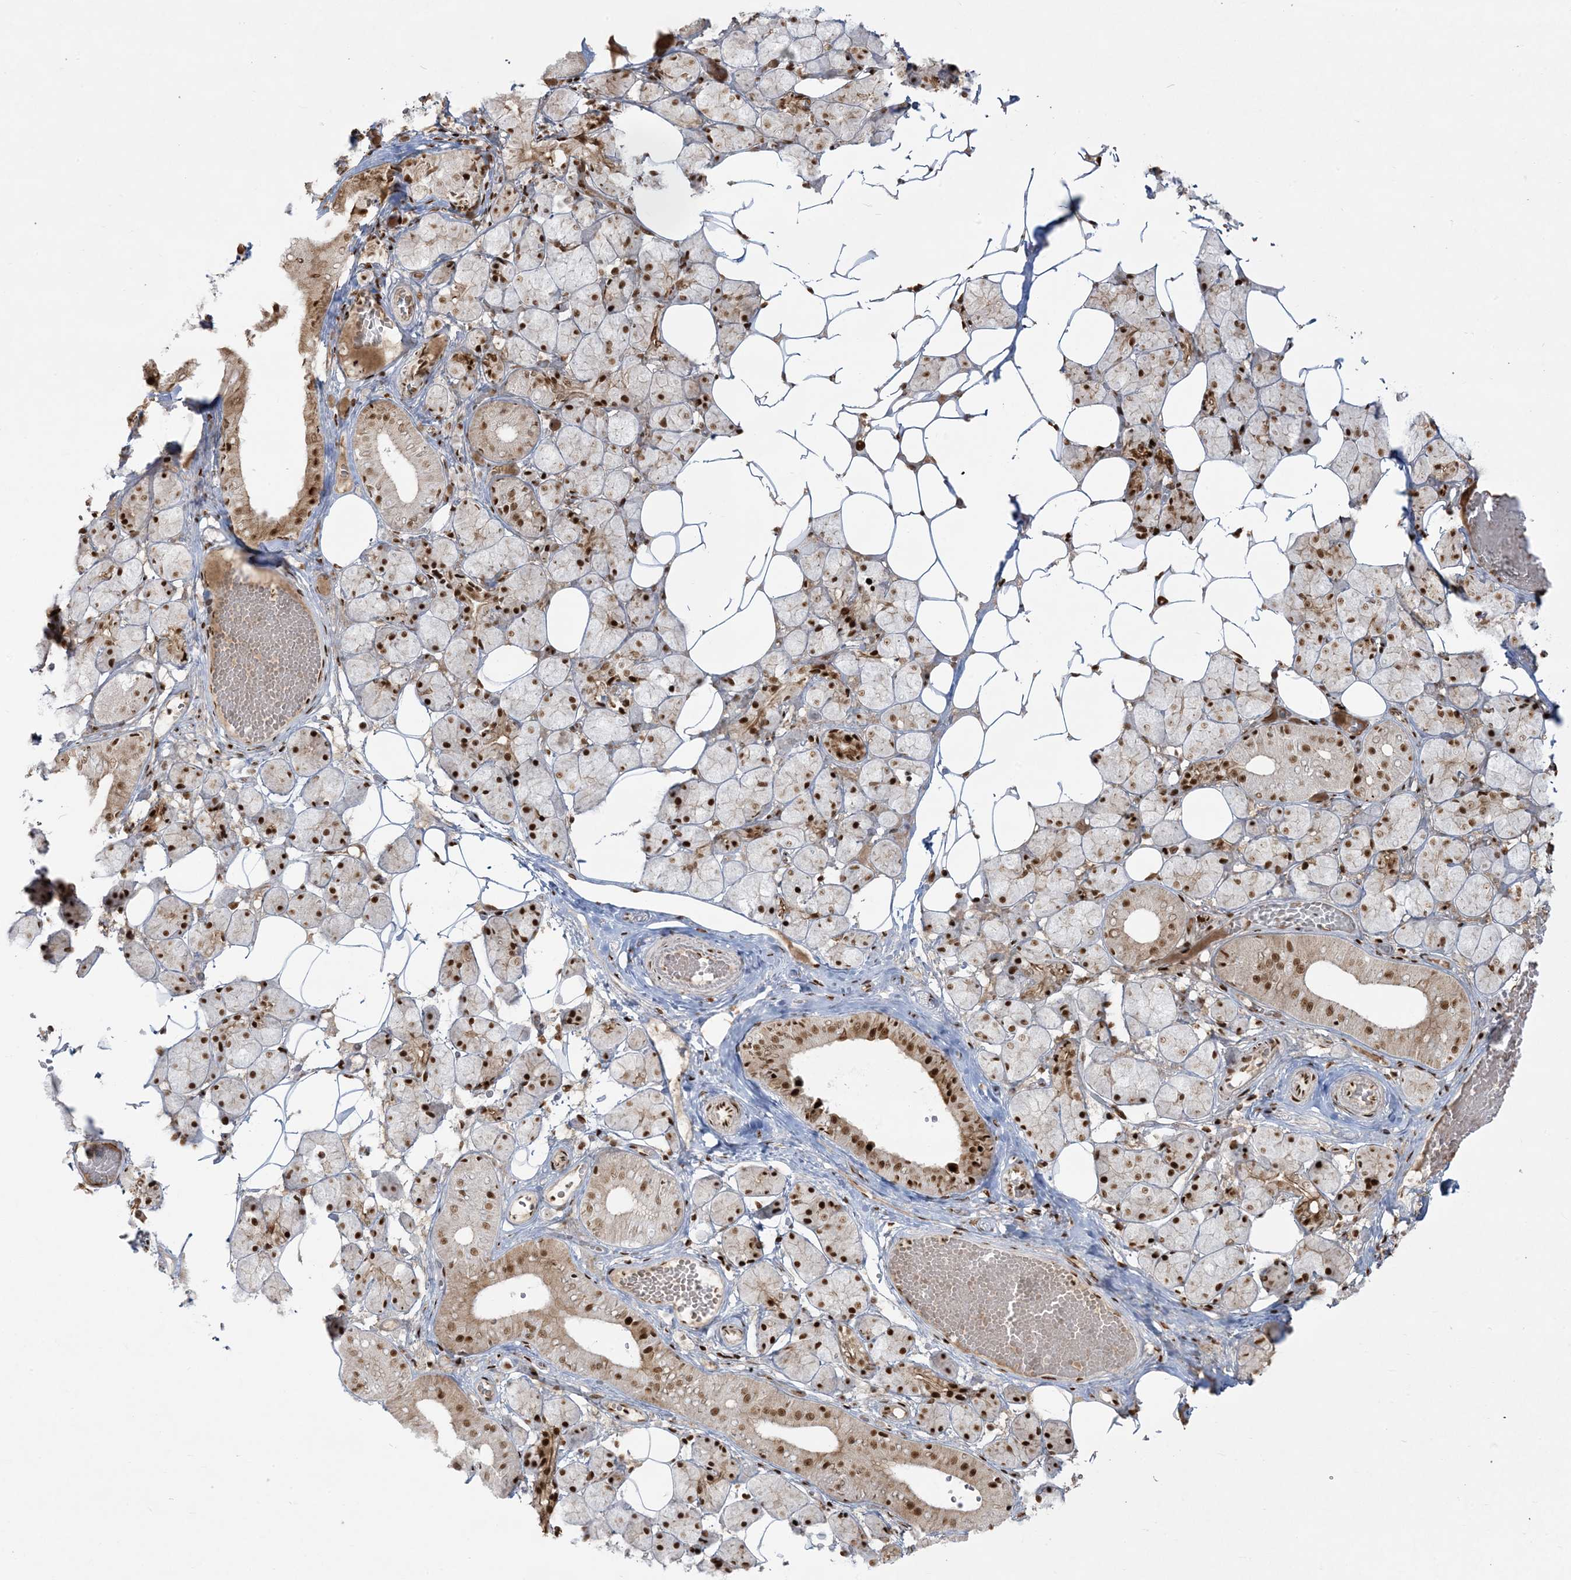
{"staining": {"intensity": "strong", "quantity": "25%-75%", "location": "cytoplasmic/membranous,nuclear"}, "tissue": "salivary gland", "cell_type": "Glandular cells", "image_type": "normal", "snomed": [{"axis": "morphology", "description": "Normal tissue, NOS"}, {"axis": "topography", "description": "Salivary gland"}], "caption": "Immunohistochemistry (IHC) (DAB (3,3'-diaminobenzidine)) staining of benign salivary gland exhibits strong cytoplasmic/membranous,nuclear protein expression in approximately 25%-75% of glandular cells. Nuclei are stained in blue.", "gene": "RBM10", "patient": {"sex": "female", "age": 33}}